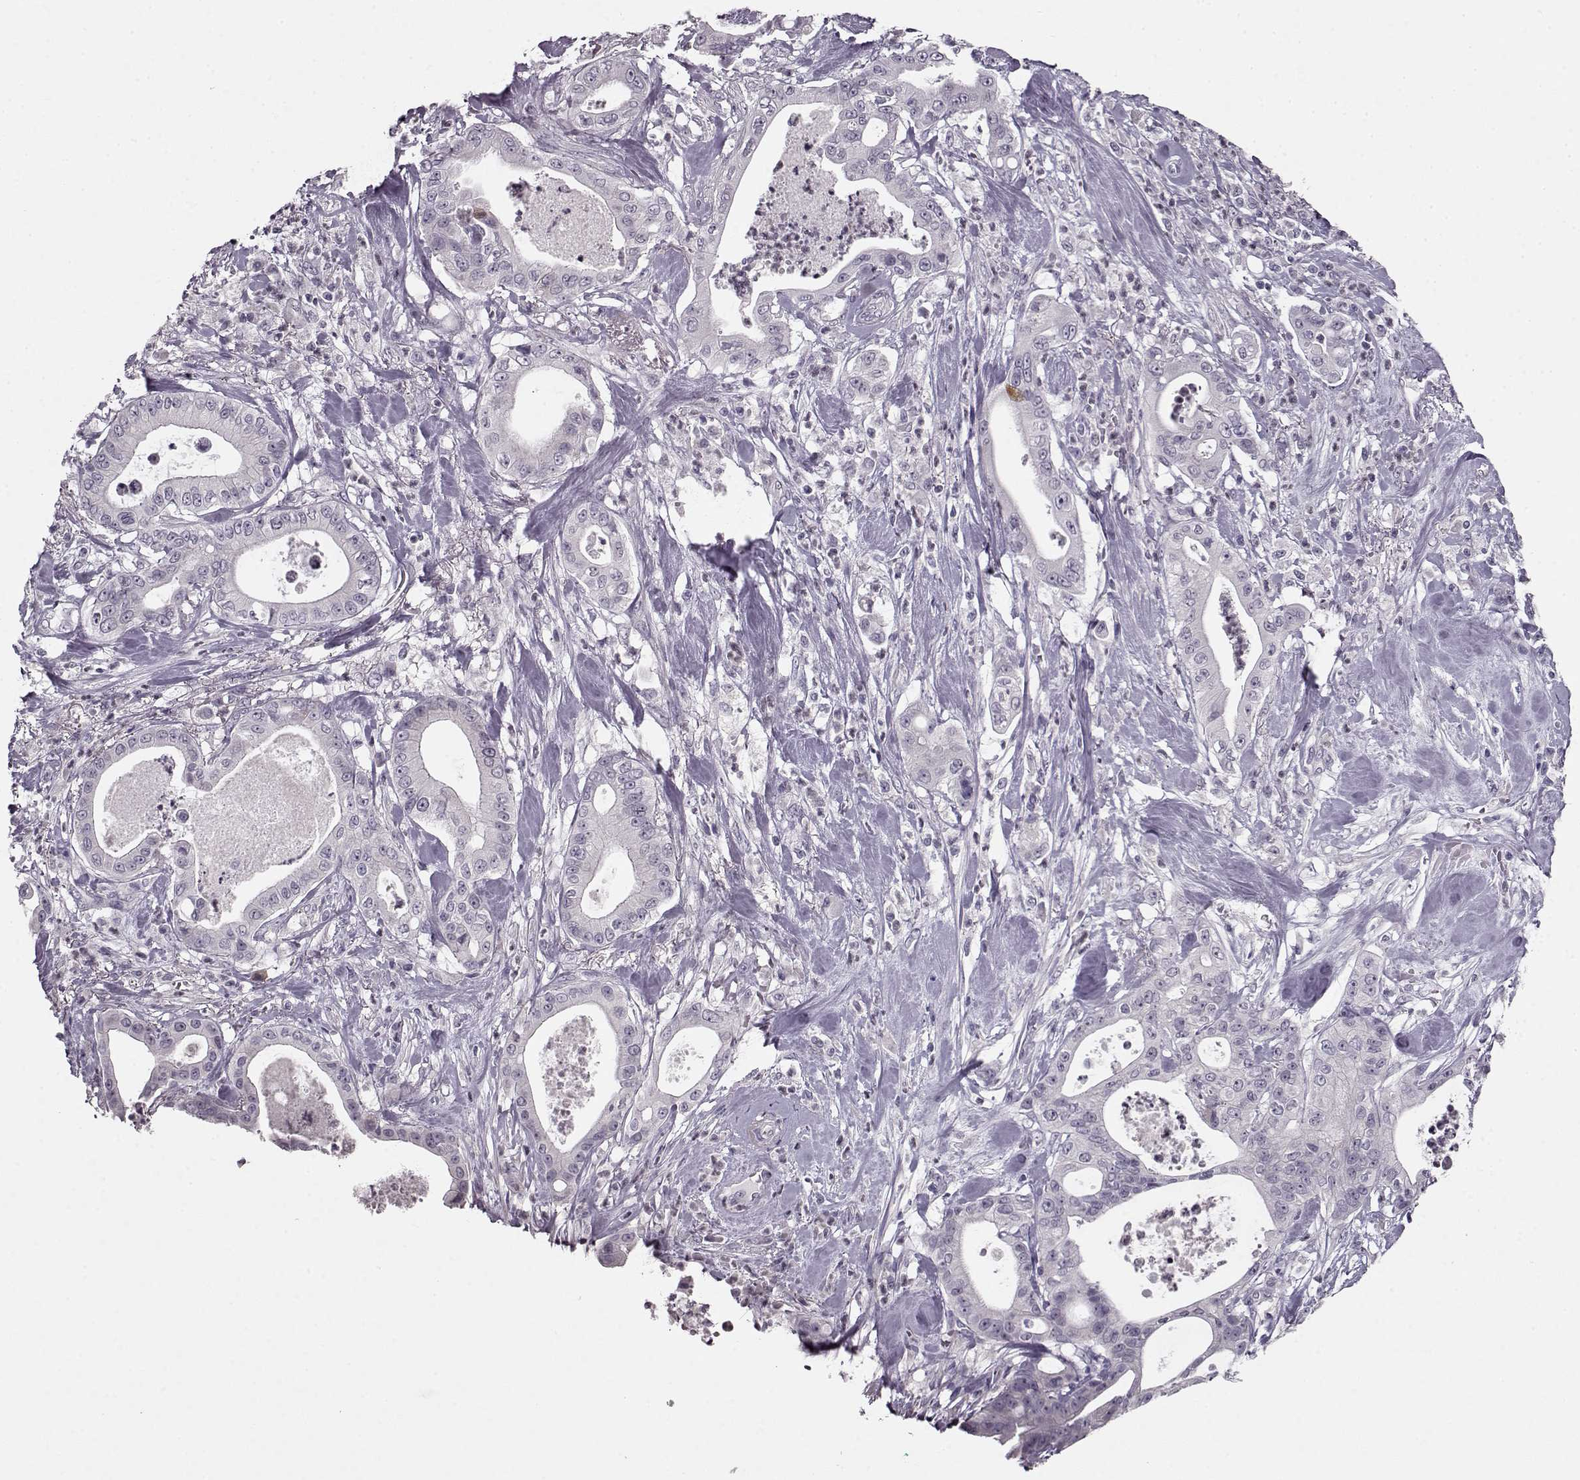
{"staining": {"intensity": "negative", "quantity": "none", "location": "none"}, "tissue": "pancreatic cancer", "cell_type": "Tumor cells", "image_type": "cancer", "snomed": [{"axis": "morphology", "description": "Adenocarcinoma, NOS"}, {"axis": "topography", "description": "Pancreas"}], "caption": "Tumor cells show no significant protein positivity in pancreatic cancer.", "gene": "RP1L1", "patient": {"sex": "male", "age": 71}}